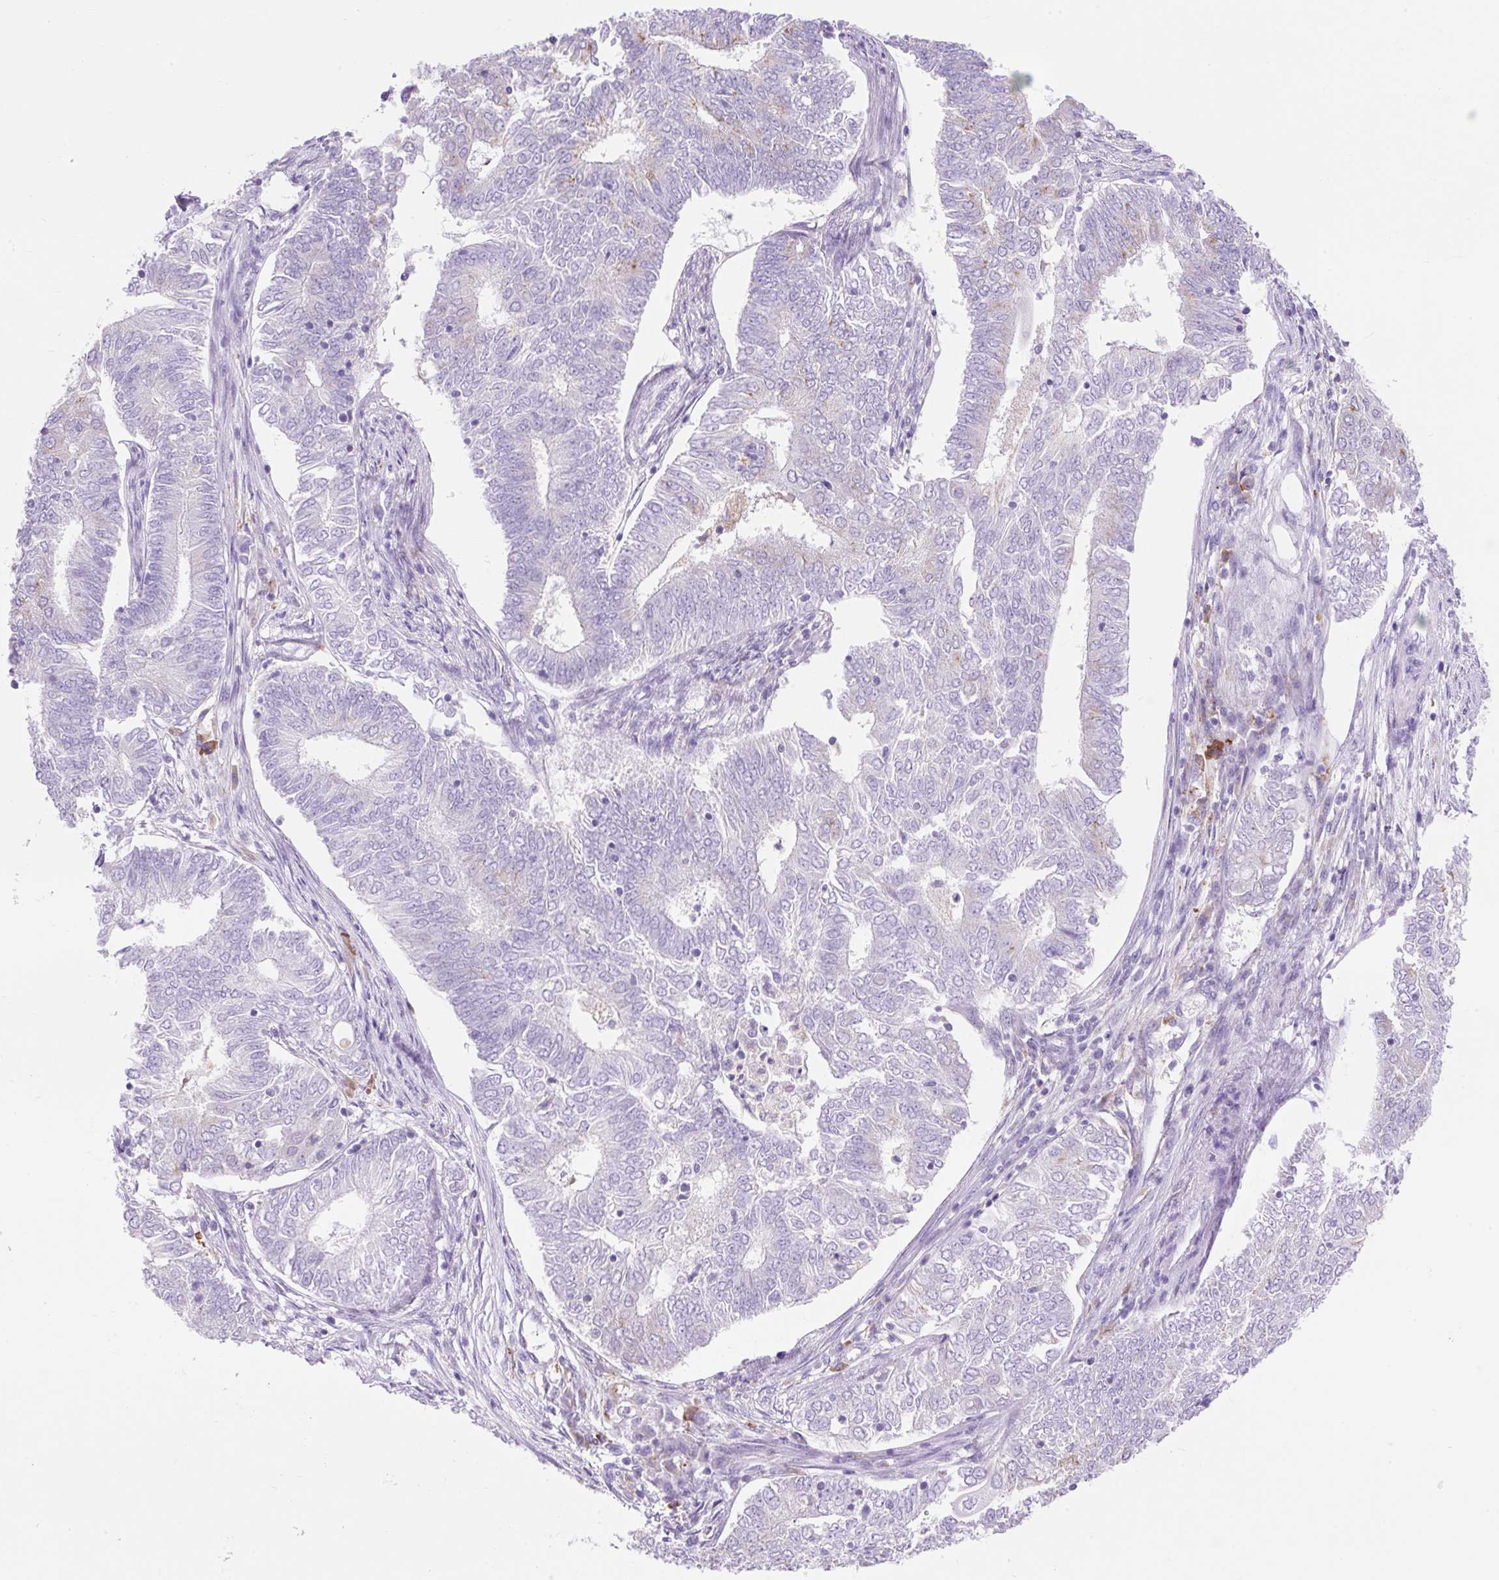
{"staining": {"intensity": "negative", "quantity": "none", "location": "none"}, "tissue": "endometrial cancer", "cell_type": "Tumor cells", "image_type": "cancer", "snomed": [{"axis": "morphology", "description": "Adenocarcinoma, NOS"}, {"axis": "topography", "description": "Endometrium"}], "caption": "Adenocarcinoma (endometrial) was stained to show a protein in brown. There is no significant staining in tumor cells. (DAB (3,3'-diaminobenzidine) IHC, high magnification).", "gene": "HEXB", "patient": {"sex": "female", "age": 62}}